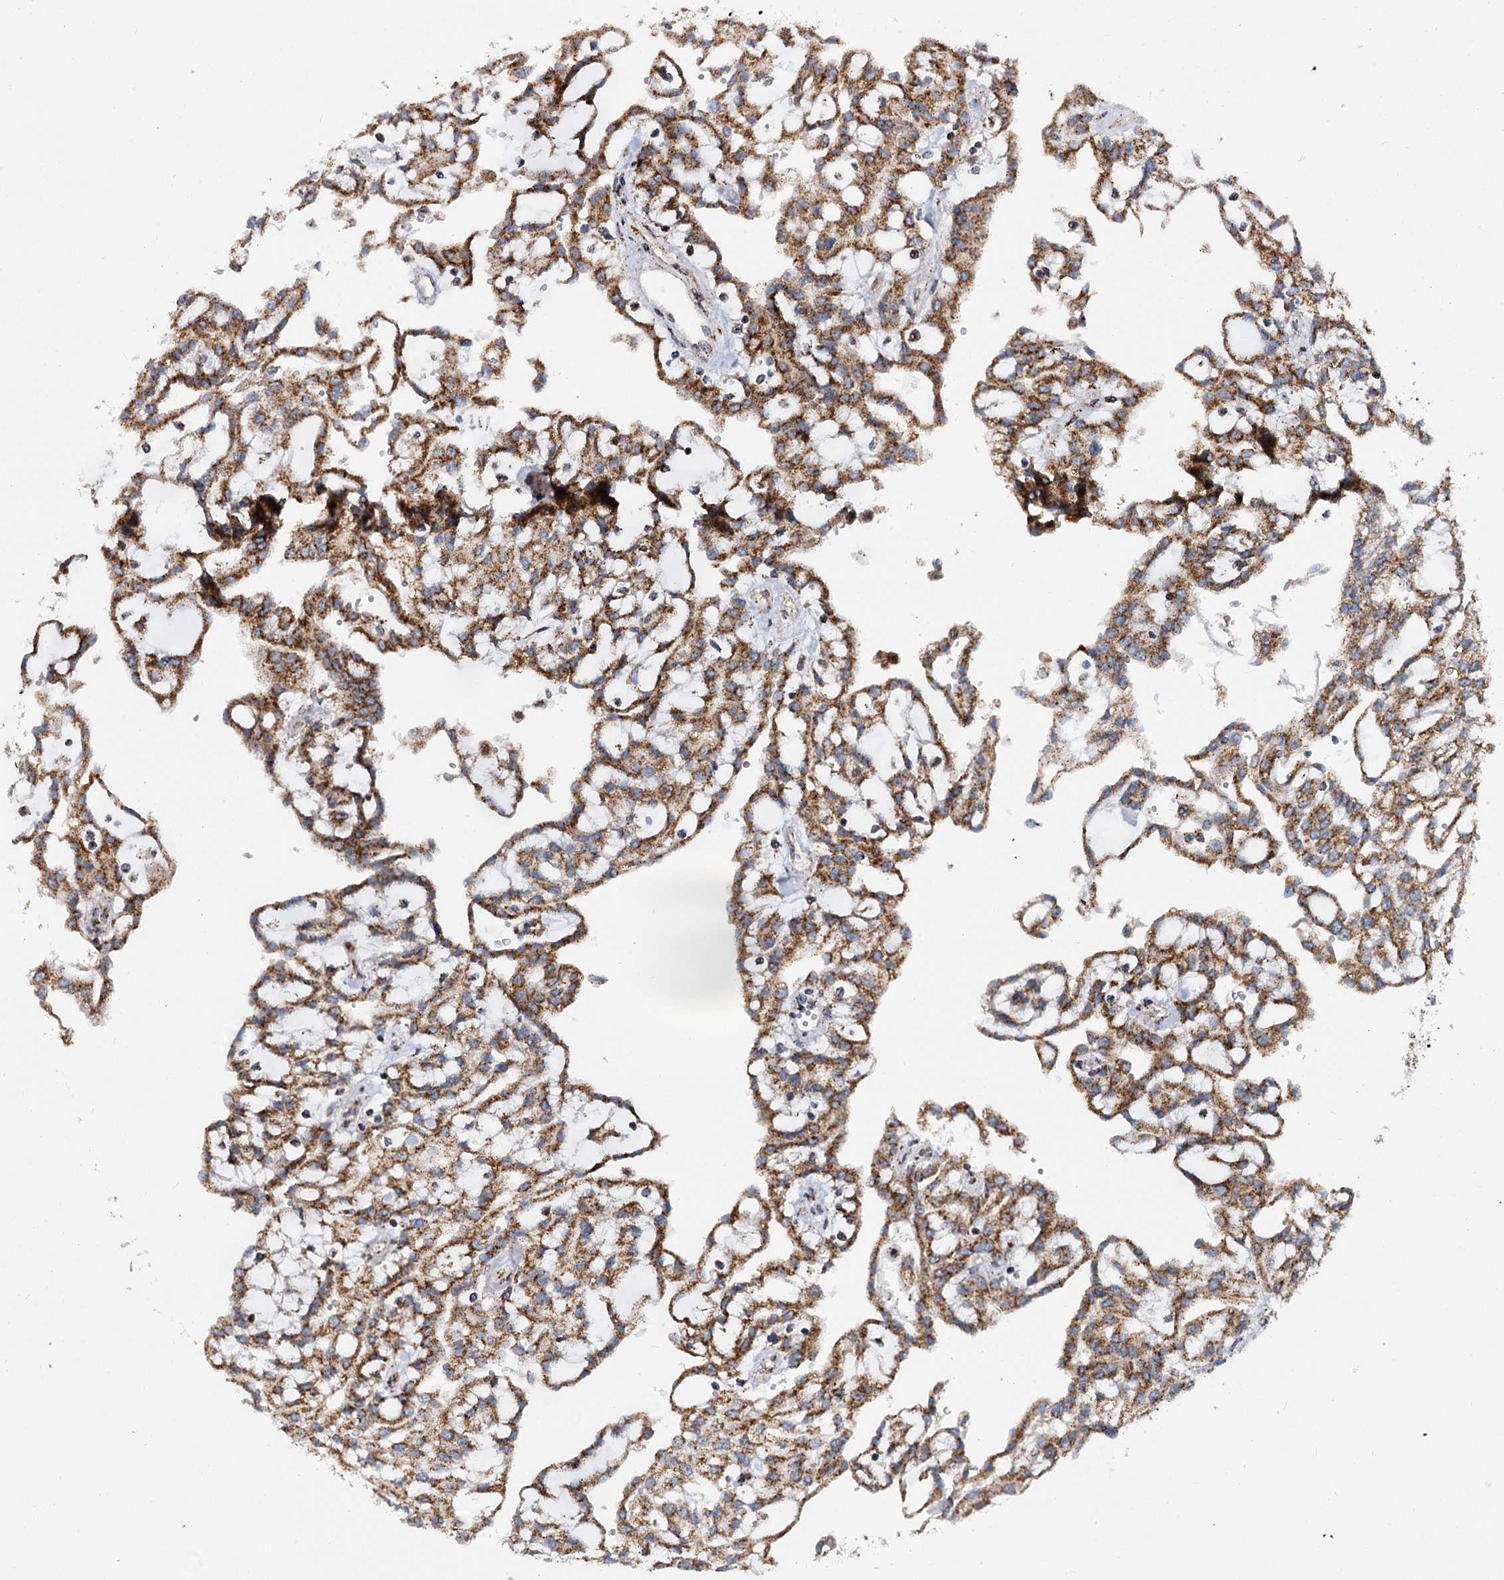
{"staining": {"intensity": "moderate", "quantity": ">75%", "location": "cytoplasmic/membranous"}, "tissue": "renal cancer", "cell_type": "Tumor cells", "image_type": "cancer", "snomed": [{"axis": "morphology", "description": "Adenocarcinoma, NOS"}, {"axis": "topography", "description": "Kidney"}], "caption": "Human adenocarcinoma (renal) stained with a brown dye exhibits moderate cytoplasmic/membranous positive positivity in approximately >75% of tumor cells.", "gene": "SUPT20H", "patient": {"sex": "male", "age": 63}}